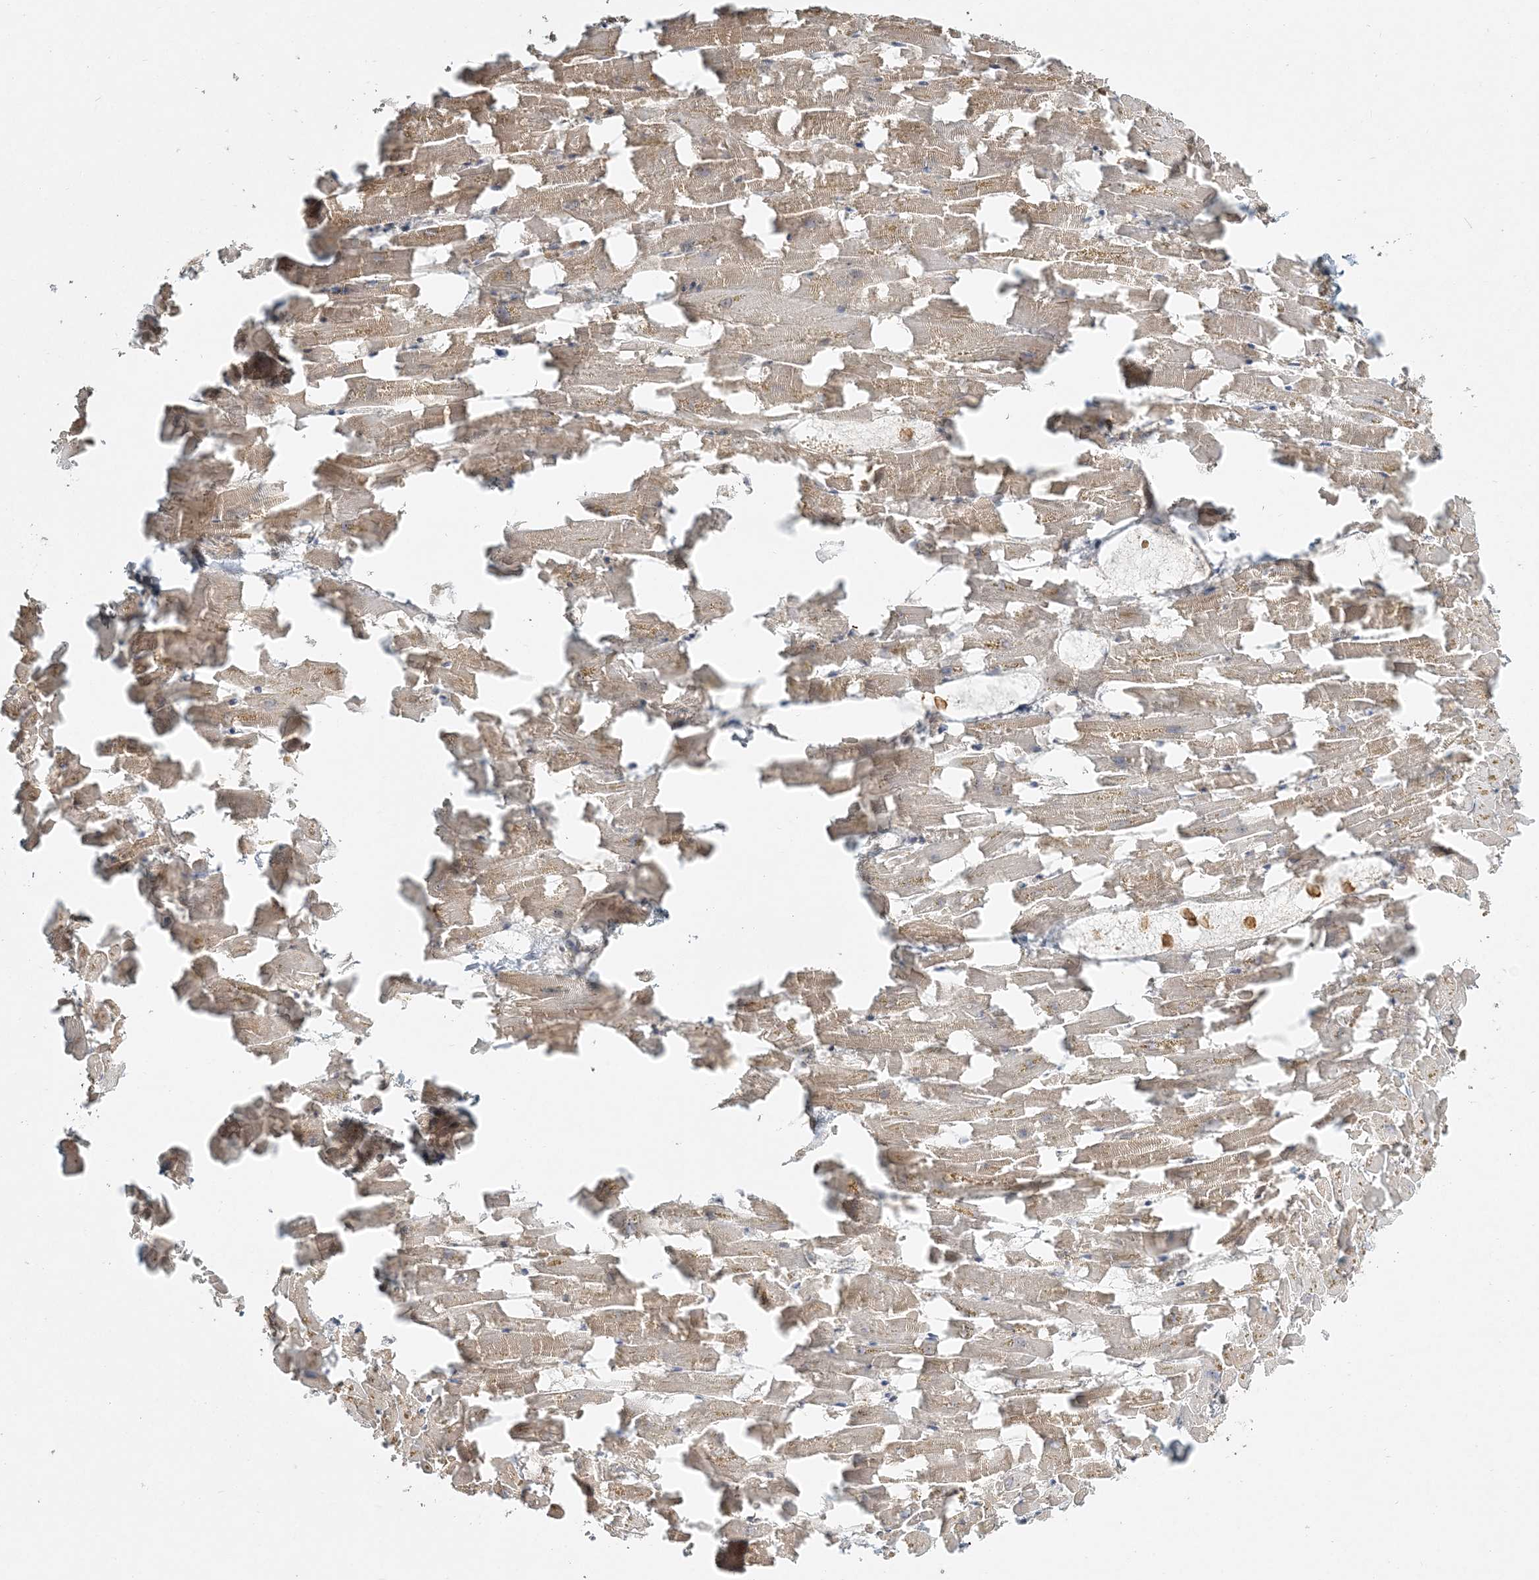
{"staining": {"intensity": "moderate", "quantity": "25%-75%", "location": "cytoplasmic/membranous"}, "tissue": "heart muscle", "cell_type": "Cardiomyocytes", "image_type": "normal", "snomed": [{"axis": "morphology", "description": "Normal tissue, NOS"}, {"axis": "topography", "description": "Heart"}], "caption": "Immunohistochemical staining of benign human heart muscle displays 25%-75% levels of moderate cytoplasmic/membranous protein expression in about 25%-75% of cardiomyocytes.", "gene": "AP1AR", "patient": {"sex": "female", "age": 64}}